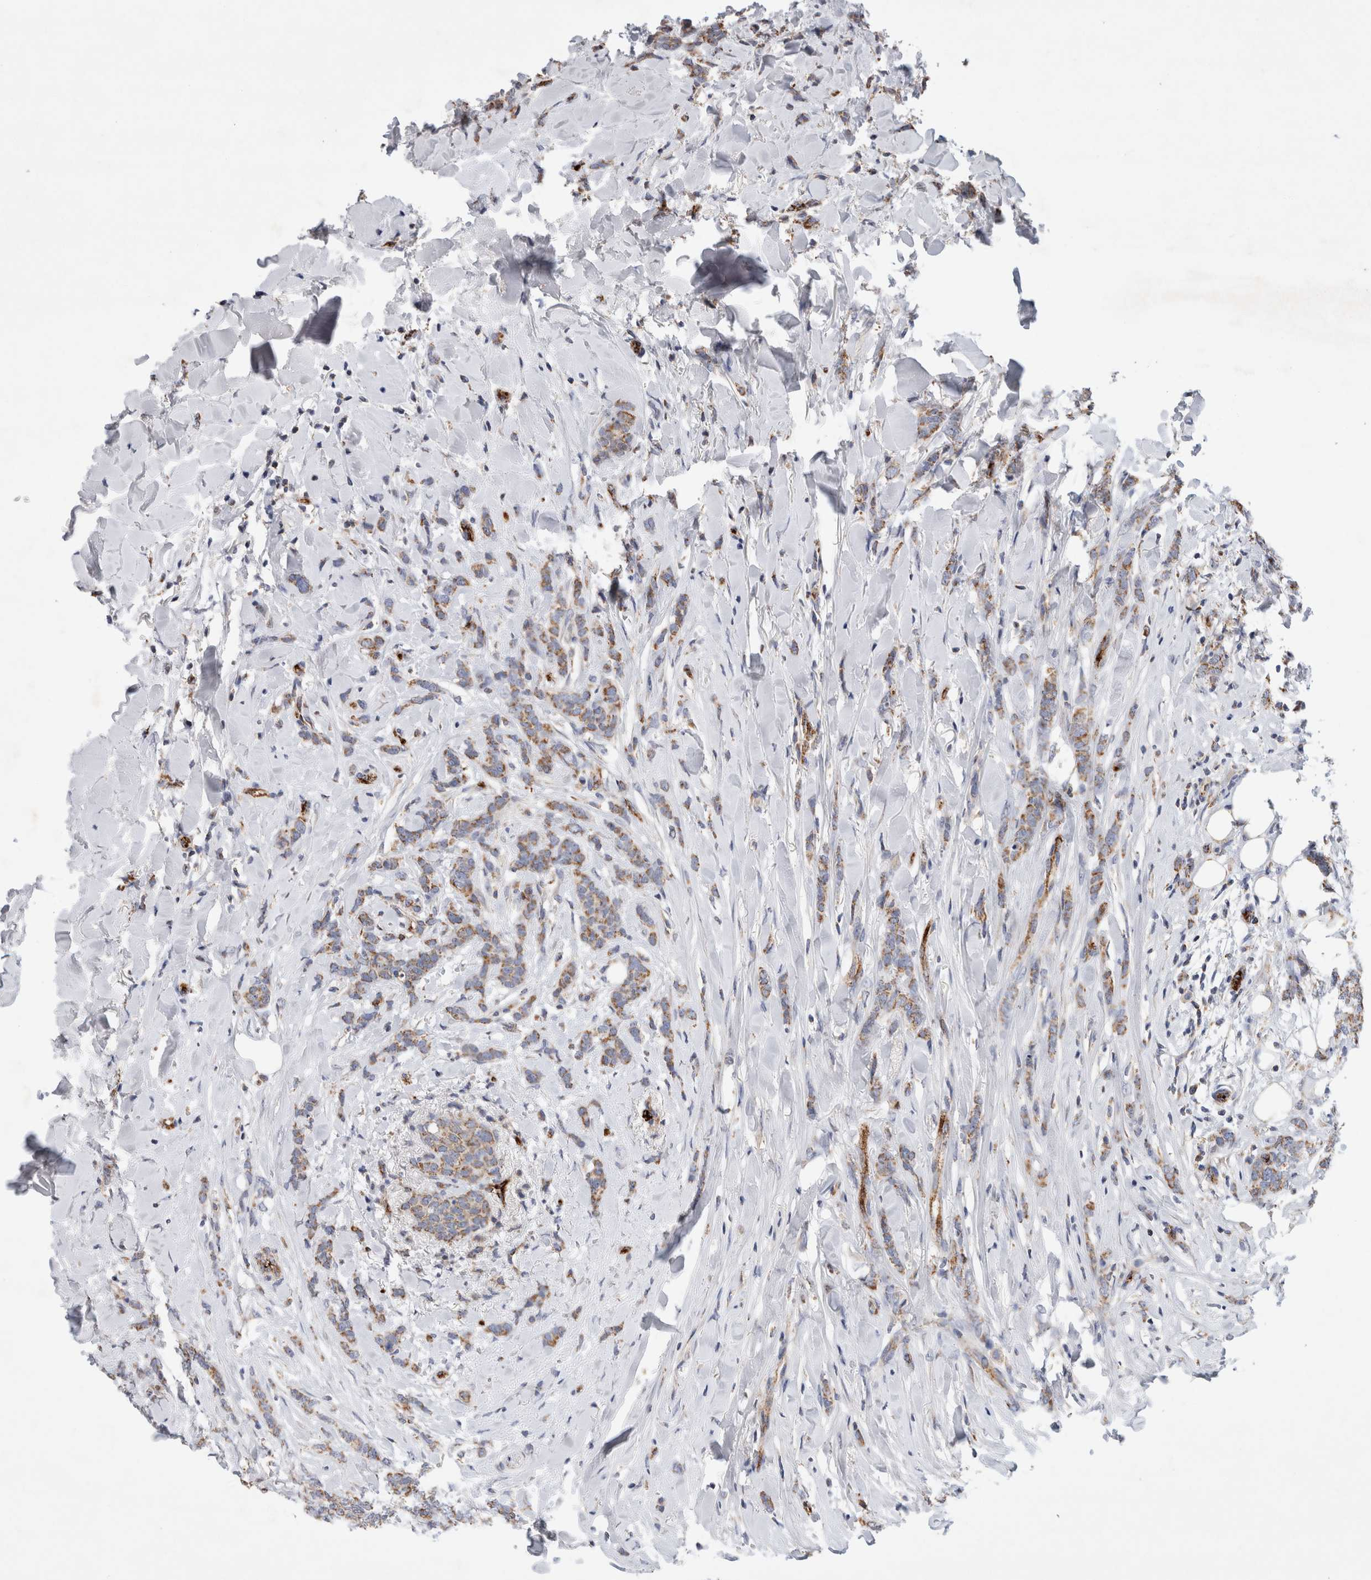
{"staining": {"intensity": "moderate", "quantity": ">75%", "location": "cytoplasmic/membranous"}, "tissue": "breast cancer", "cell_type": "Tumor cells", "image_type": "cancer", "snomed": [{"axis": "morphology", "description": "Lobular carcinoma"}, {"axis": "topography", "description": "Skin"}, {"axis": "topography", "description": "Breast"}], "caption": "DAB immunohistochemical staining of human breast lobular carcinoma shows moderate cytoplasmic/membranous protein staining in about >75% of tumor cells. (brown staining indicates protein expression, while blue staining denotes nuclei).", "gene": "IARS2", "patient": {"sex": "female", "age": 46}}